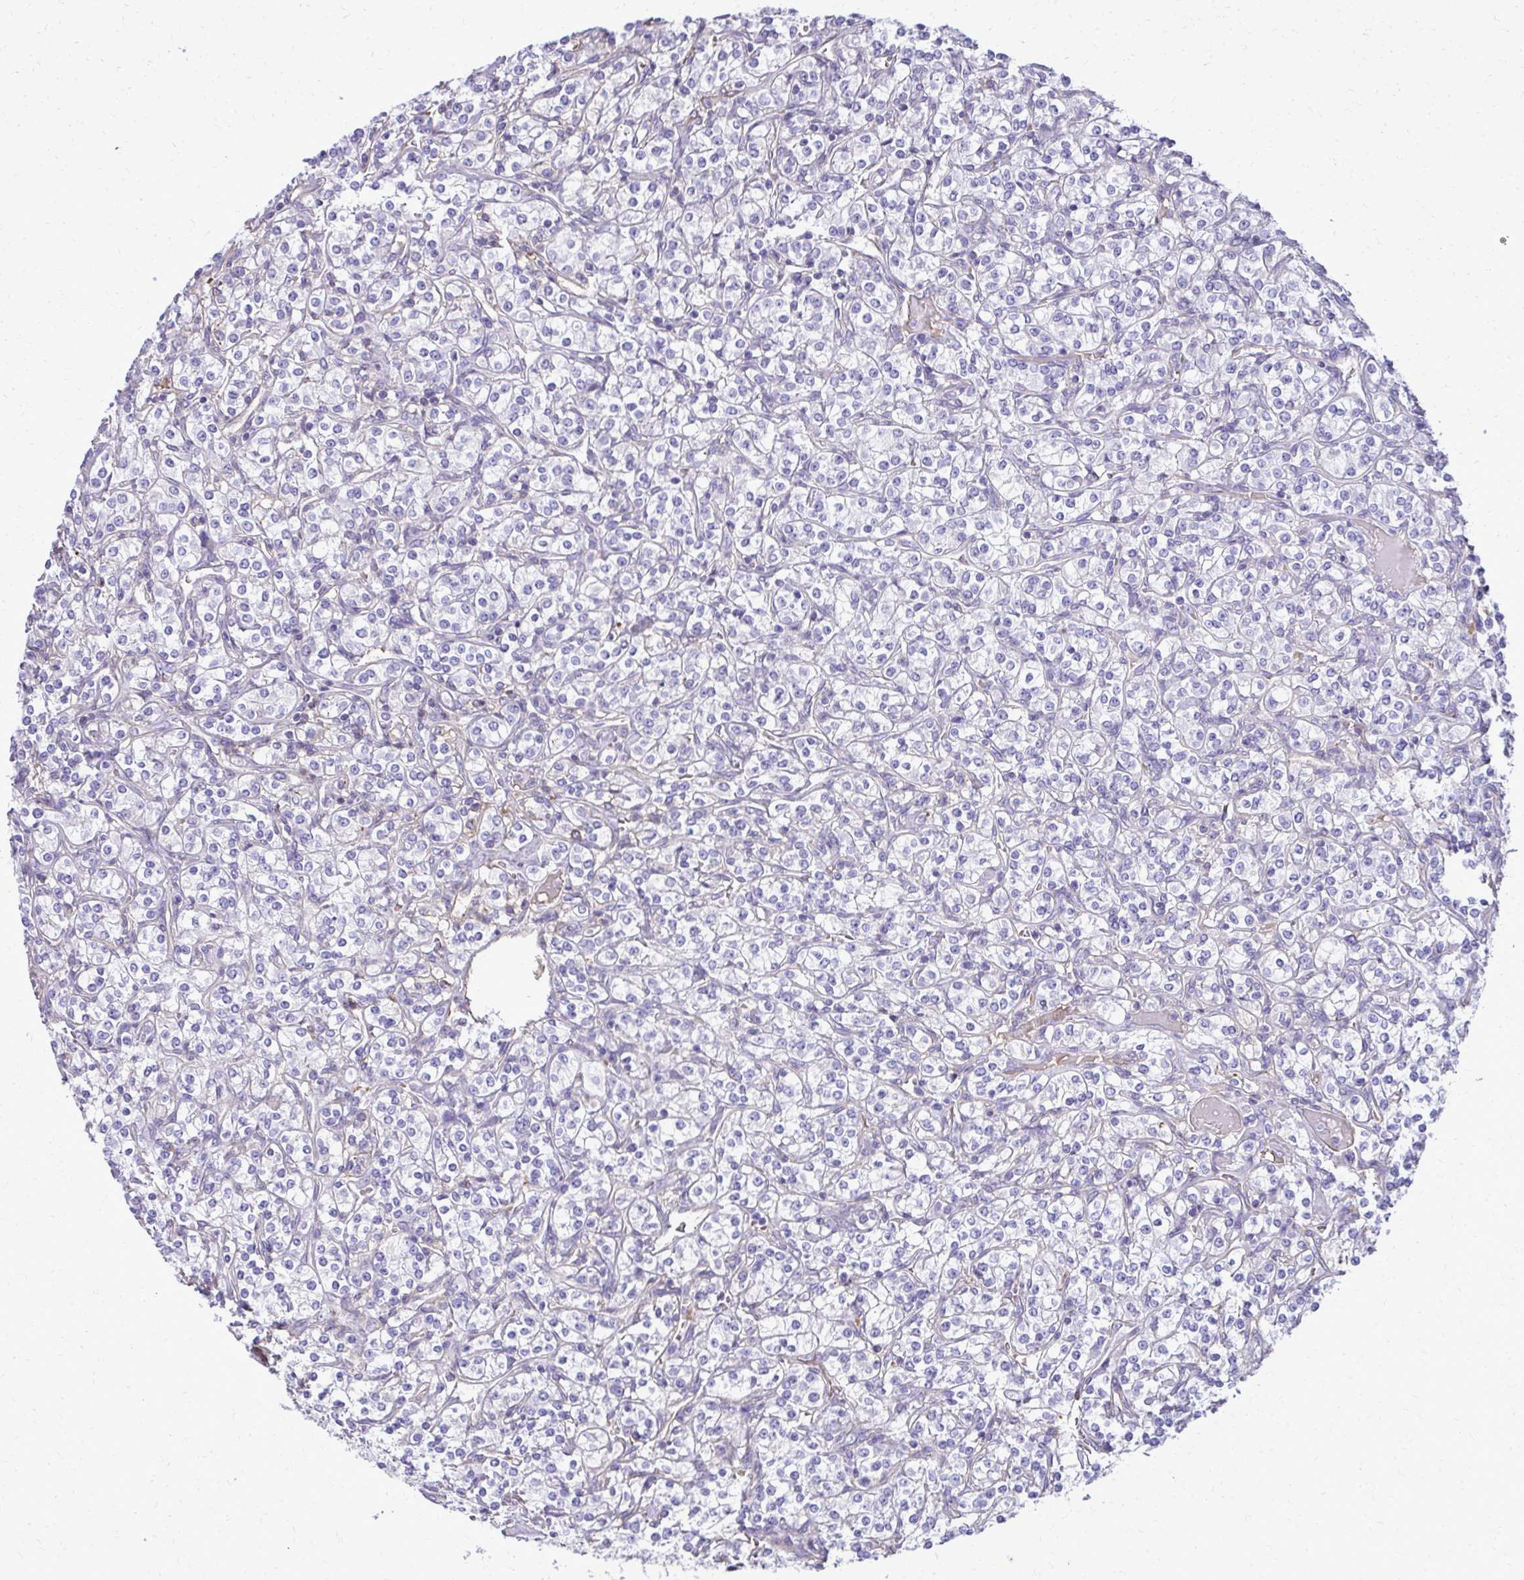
{"staining": {"intensity": "negative", "quantity": "none", "location": "none"}, "tissue": "renal cancer", "cell_type": "Tumor cells", "image_type": "cancer", "snomed": [{"axis": "morphology", "description": "Adenocarcinoma, NOS"}, {"axis": "topography", "description": "Kidney"}], "caption": "Immunohistochemical staining of human renal adenocarcinoma reveals no significant positivity in tumor cells. Brightfield microscopy of immunohistochemistry stained with DAB (3,3'-diaminobenzidine) (brown) and hematoxylin (blue), captured at high magnification.", "gene": "RUNDC3B", "patient": {"sex": "male", "age": 77}}